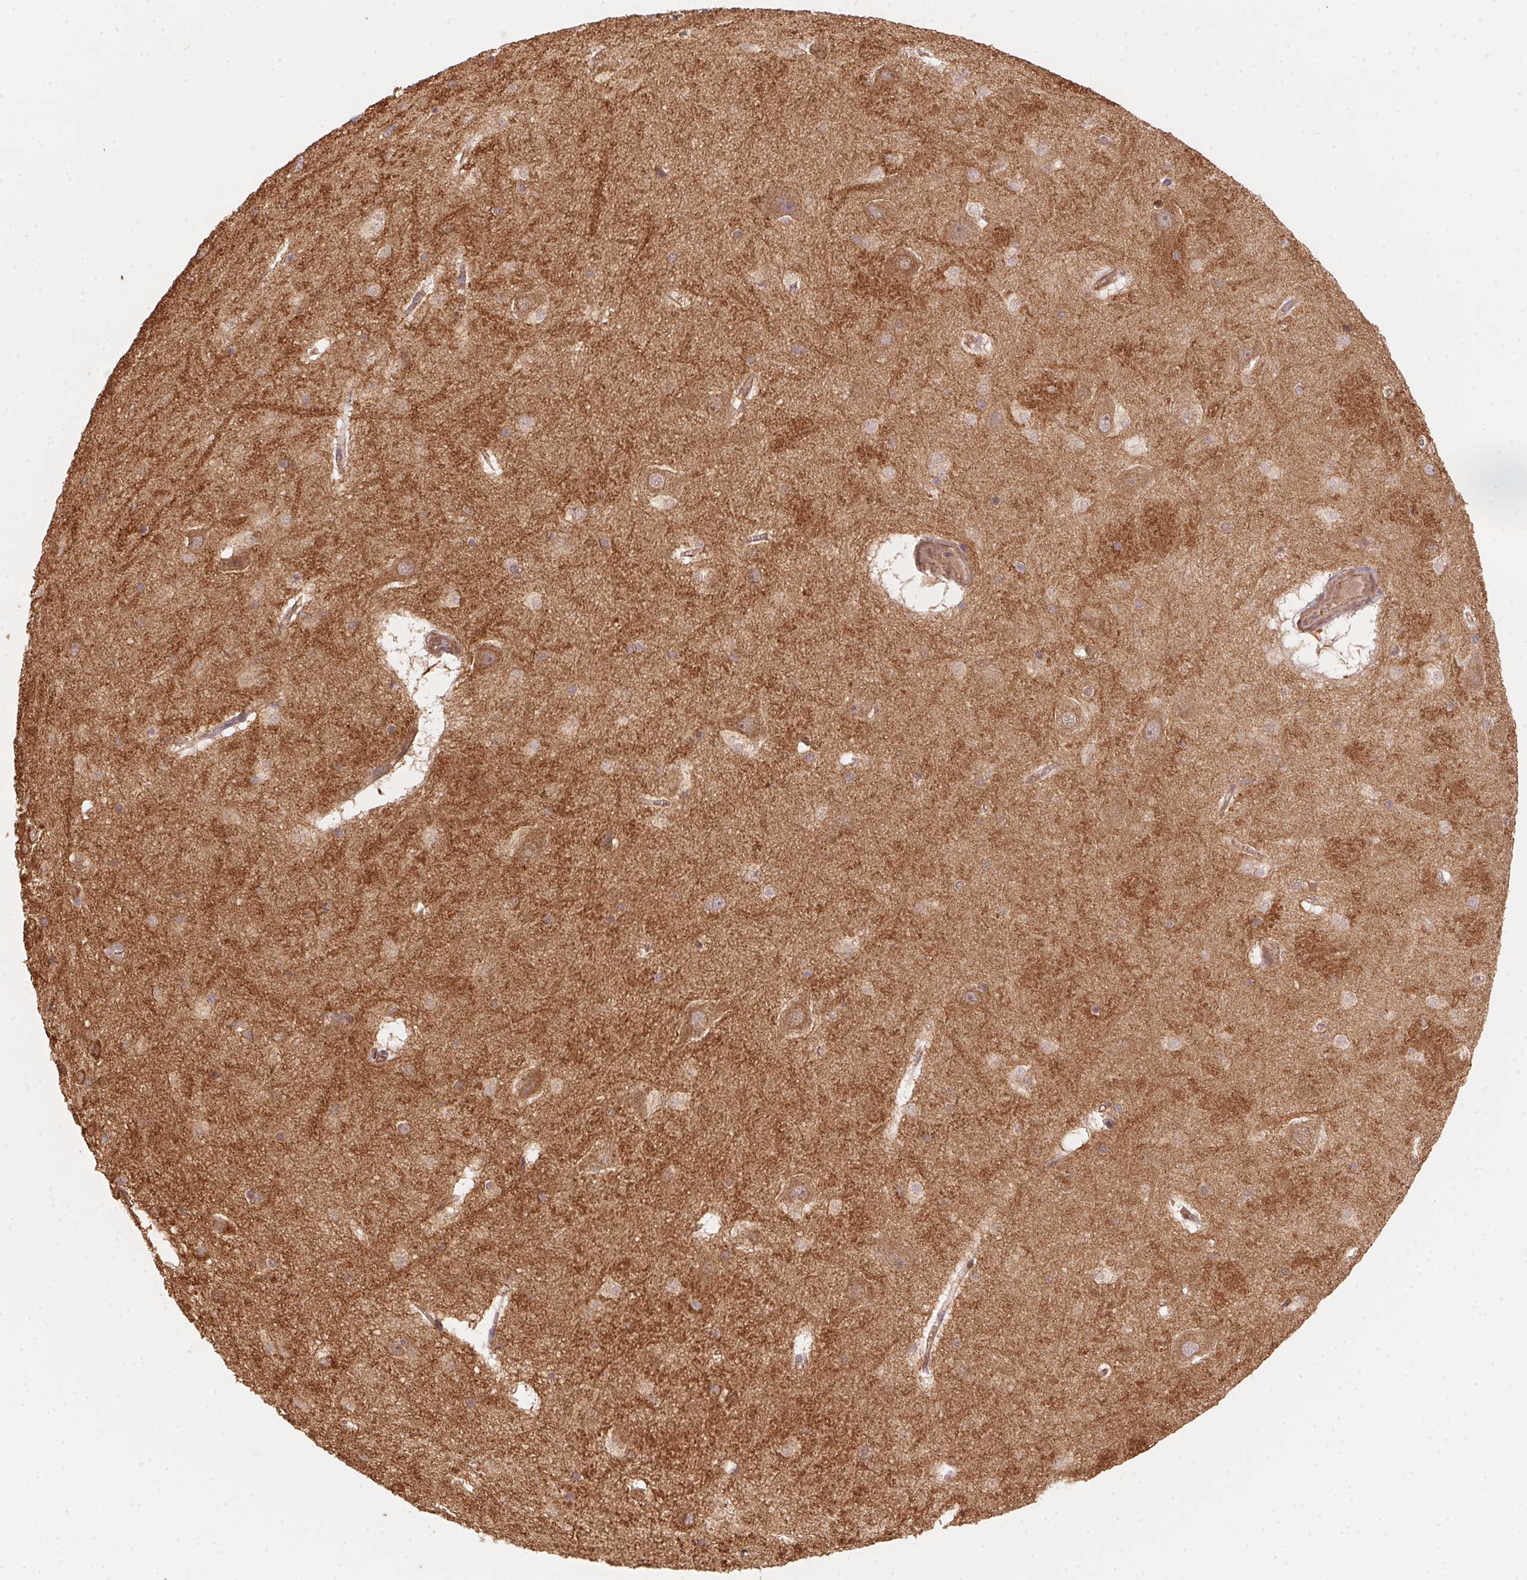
{"staining": {"intensity": "moderate", "quantity": "<25%", "location": "cytoplasmic/membranous"}, "tissue": "hippocampus", "cell_type": "Glial cells", "image_type": "normal", "snomed": [{"axis": "morphology", "description": "Normal tissue, NOS"}, {"axis": "topography", "description": "Hippocampus"}], "caption": "Immunohistochemical staining of benign human hippocampus reveals moderate cytoplasmic/membranous protein staining in about <25% of glial cells.", "gene": "USE1", "patient": {"sex": "male", "age": 45}}